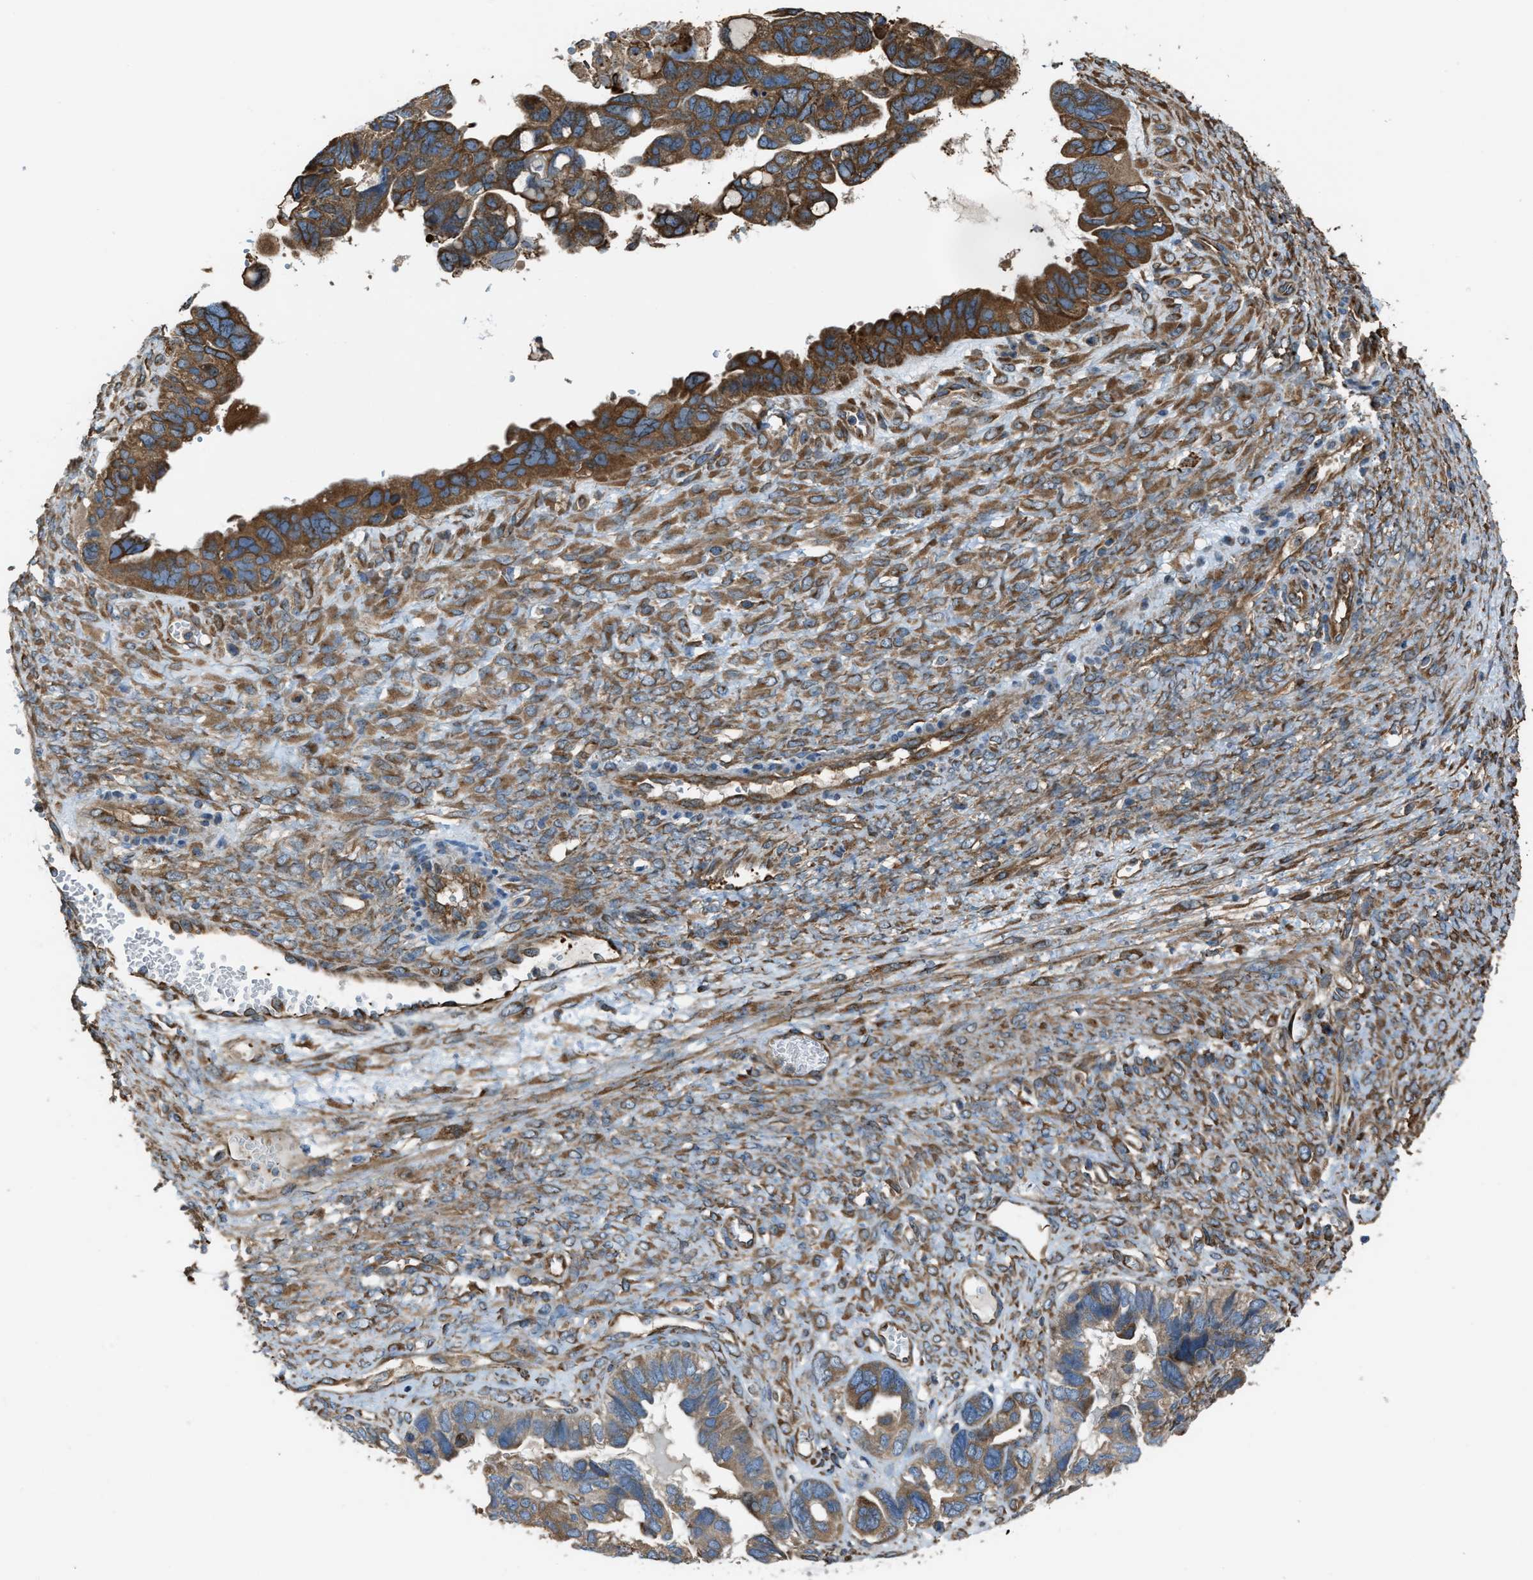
{"staining": {"intensity": "strong", "quantity": ">75%", "location": "cytoplasmic/membranous"}, "tissue": "ovarian cancer", "cell_type": "Tumor cells", "image_type": "cancer", "snomed": [{"axis": "morphology", "description": "Cystadenocarcinoma, serous, NOS"}, {"axis": "topography", "description": "Ovary"}], "caption": "Serous cystadenocarcinoma (ovarian) stained with DAB IHC reveals high levels of strong cytoplasmic/membranous positivity in approximately >75% of tumor cells. Nuclei are stained in blue.", "gene": "TRPC1", "patient": {"sex": "female", "age": 79}}